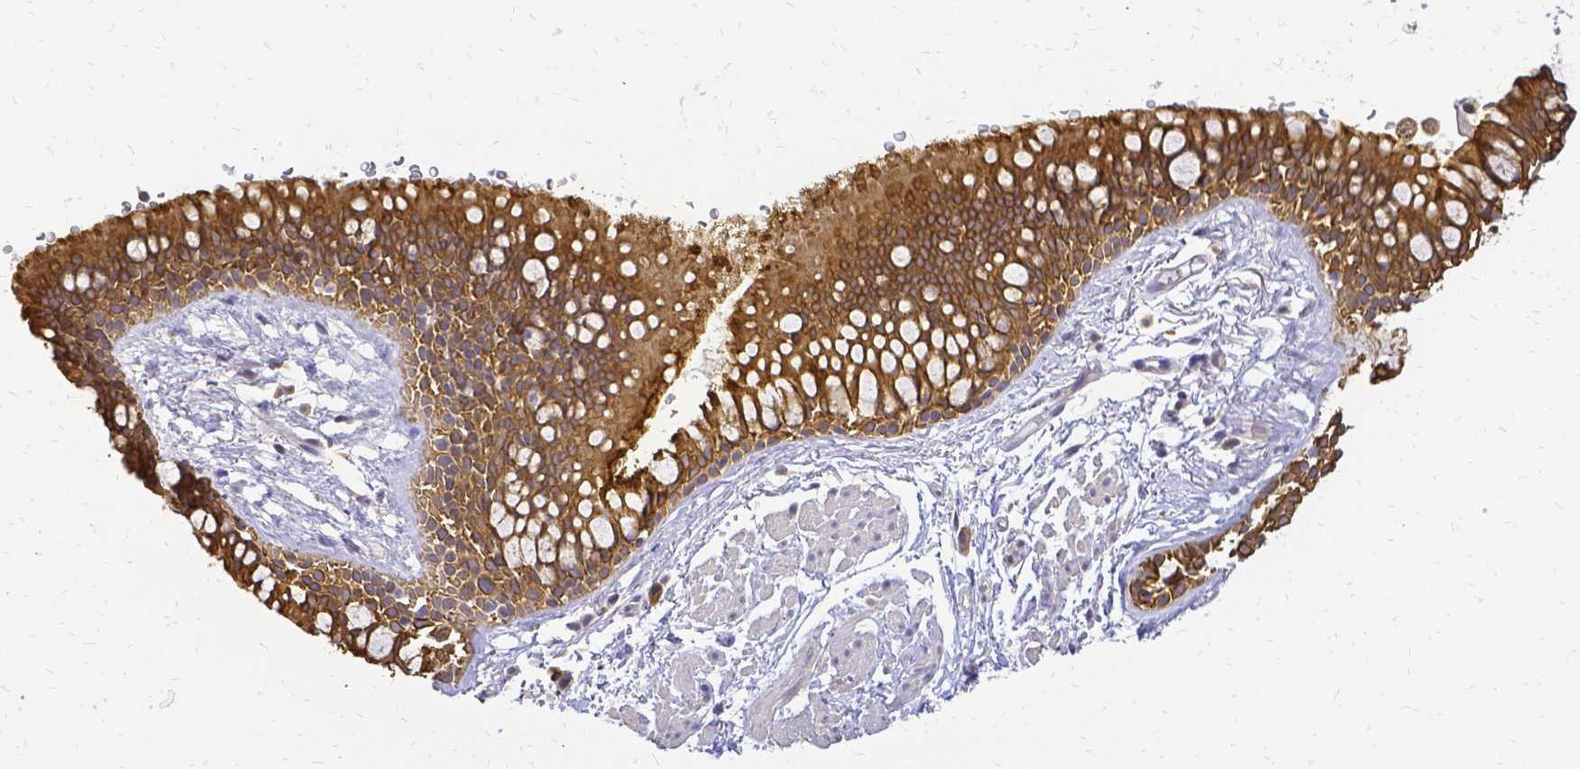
{"staining": {"intensity": "strong", "quantity": ">75%", "location": "cytoplasmic/membranous"}, "tissue": "bronchus", "cell_type": "Respiratory epithelial cells", "image_type": "normal", "snomed": [{"axis": "morphology", "description": "Normal tissue, NOS"}, {"axis": "topography", "description": "Lymph node"}, {"axis": "topography", "description": "Cartilage tissue"}, {"axis": "topography", "description": "Bronchus"}], "caption": "The image exhibits a brown stain indicating the presence of a protein in the cytoplasmic/membranous of respiratory epithelial cells in bronchus.", "gene": "CIB1", "patient": {"sex": "female", "age": 70}}